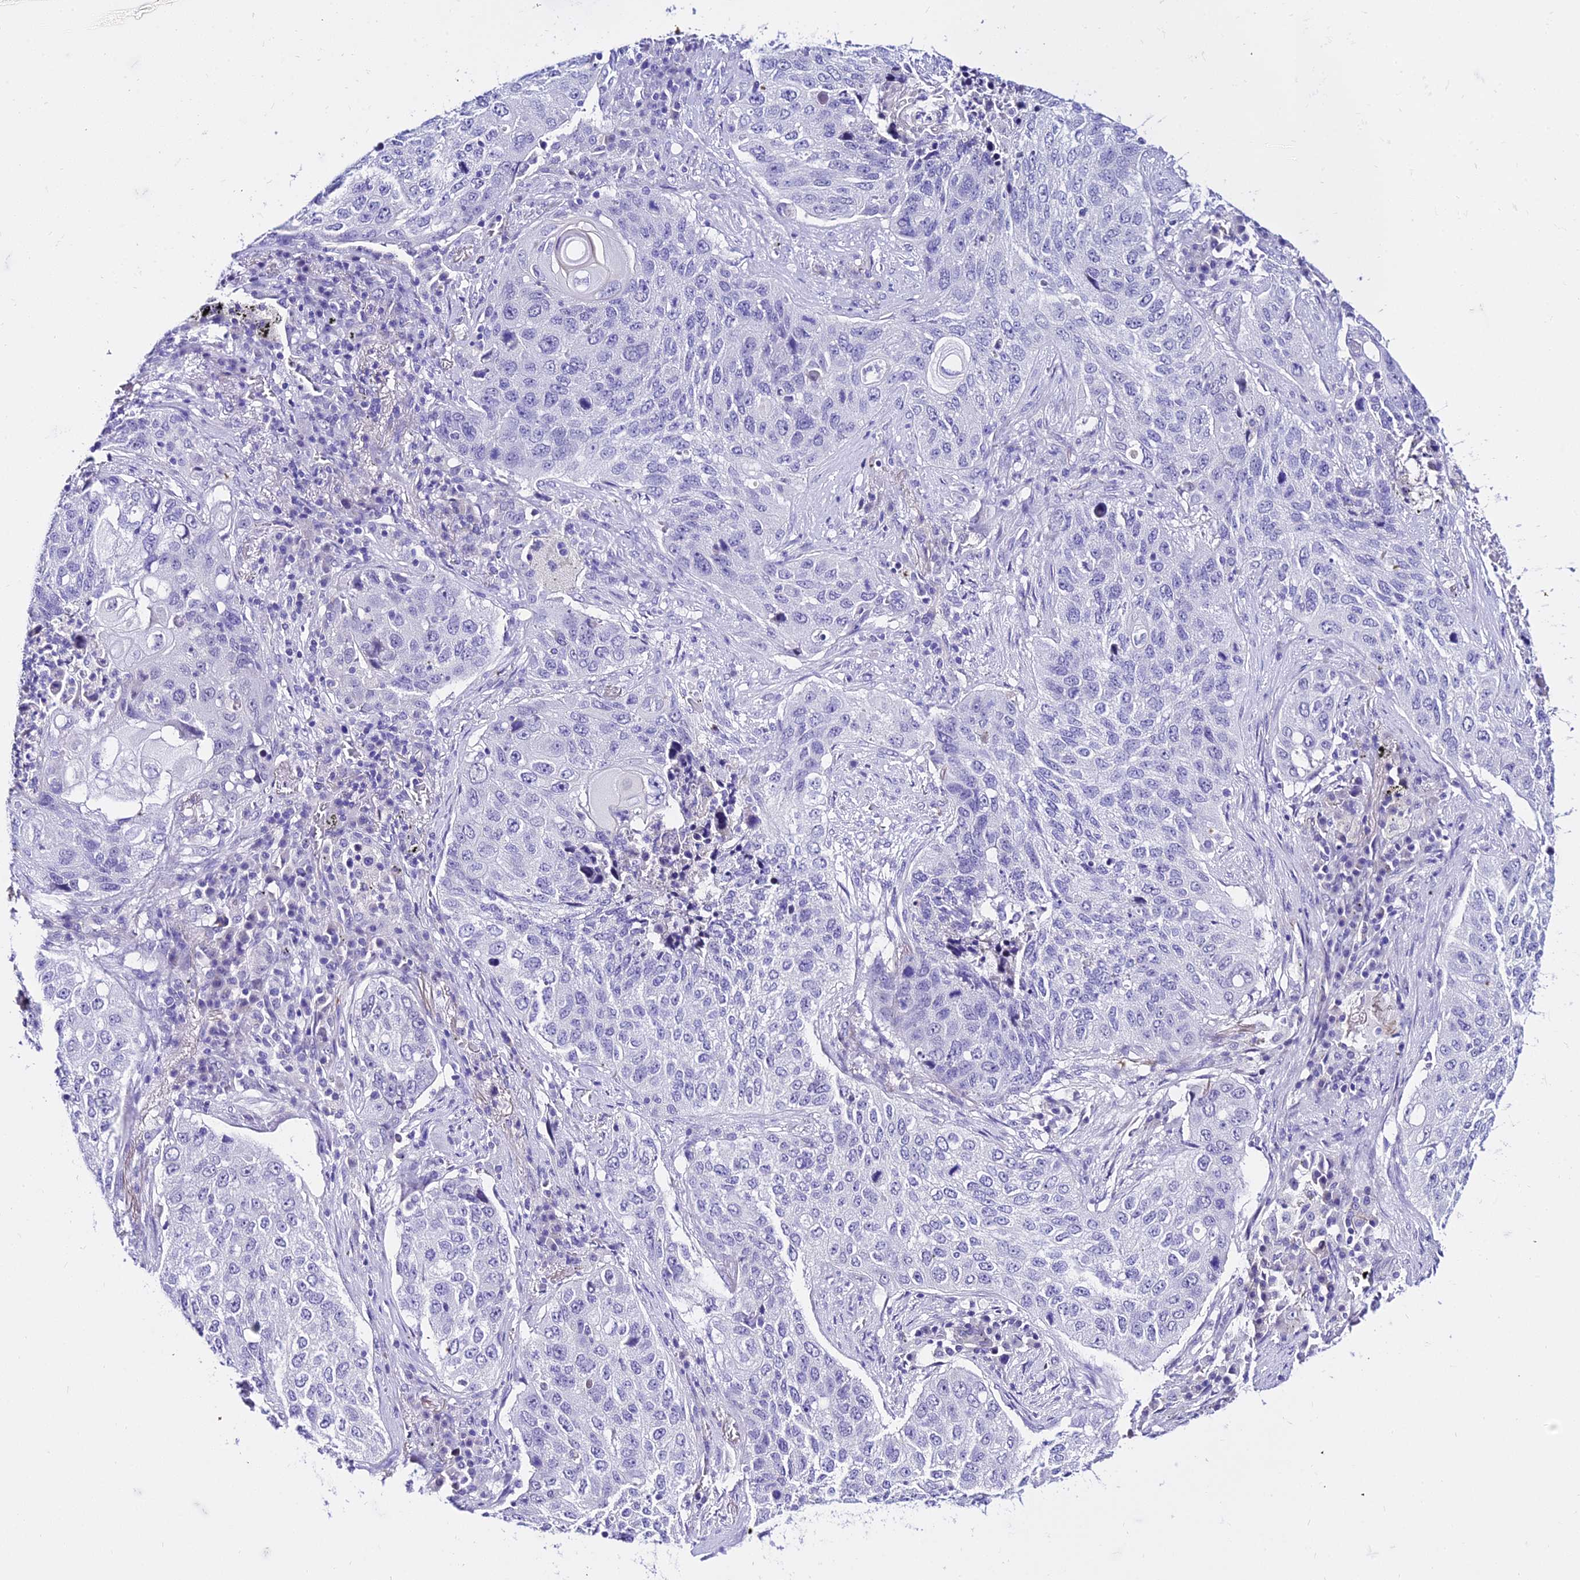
{"staining": {"intensity": "negative", "quantity": "none", "location": "none"}, "tissue": "lung cancer", "cell_type": "Tumor cells", "image_type": "cancer", "snomed": [{"axis": "morphology", "description": "Squamous cell carcinoma, NOS"}, {"axis": "topography", "description": "Lung"}], "caption": "This photomicrograph is of squamous cell carcinoma (lung) stained with IHC to label a protein in brown with the nuclei are counter-stained blue. There is no expression in tumor cells.", "gene": "DEFB106A", "patient": {"sex": "female", "age": 63}}